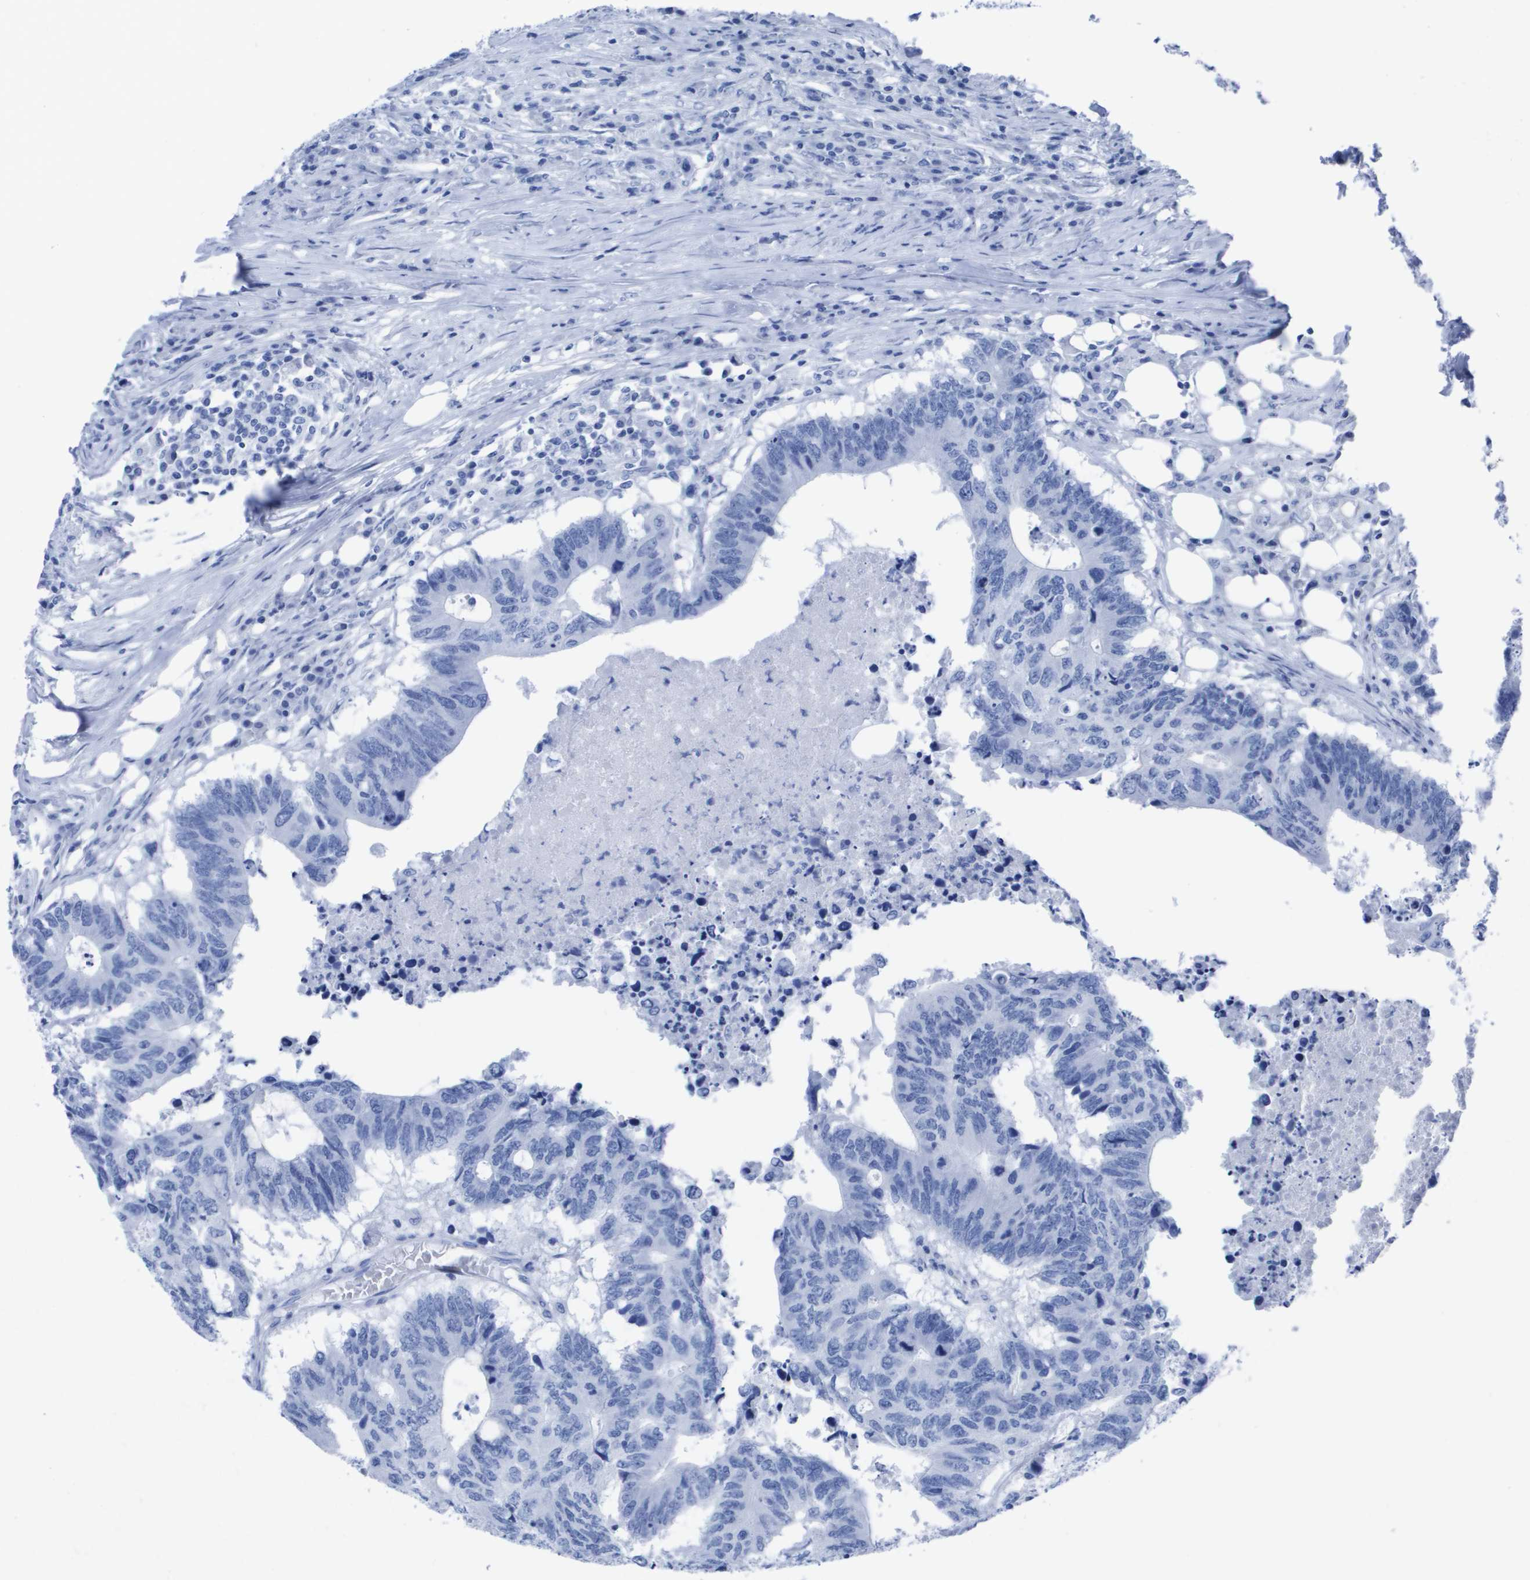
{"staining": {"intensity": "negative", "quantity": "none", "location": "none"}, "tissue": "colorectal cancer", "cell_type": "Tumor cells", "image_type": "cancer", "snomed": [{"axis": "morphology", "description": "Adenocarcinoma, NOS"}, {"axis": "topography", "description": "Colon"}], "caption": "DAB (3,3'-diaminobenzidine) immunohistochemical staining of human colorectal adenocarcinoma demonstrates no significant expression in tumor cells.", "gene": "KCNA3", "patient": {"sex": "male", "age": 71}}